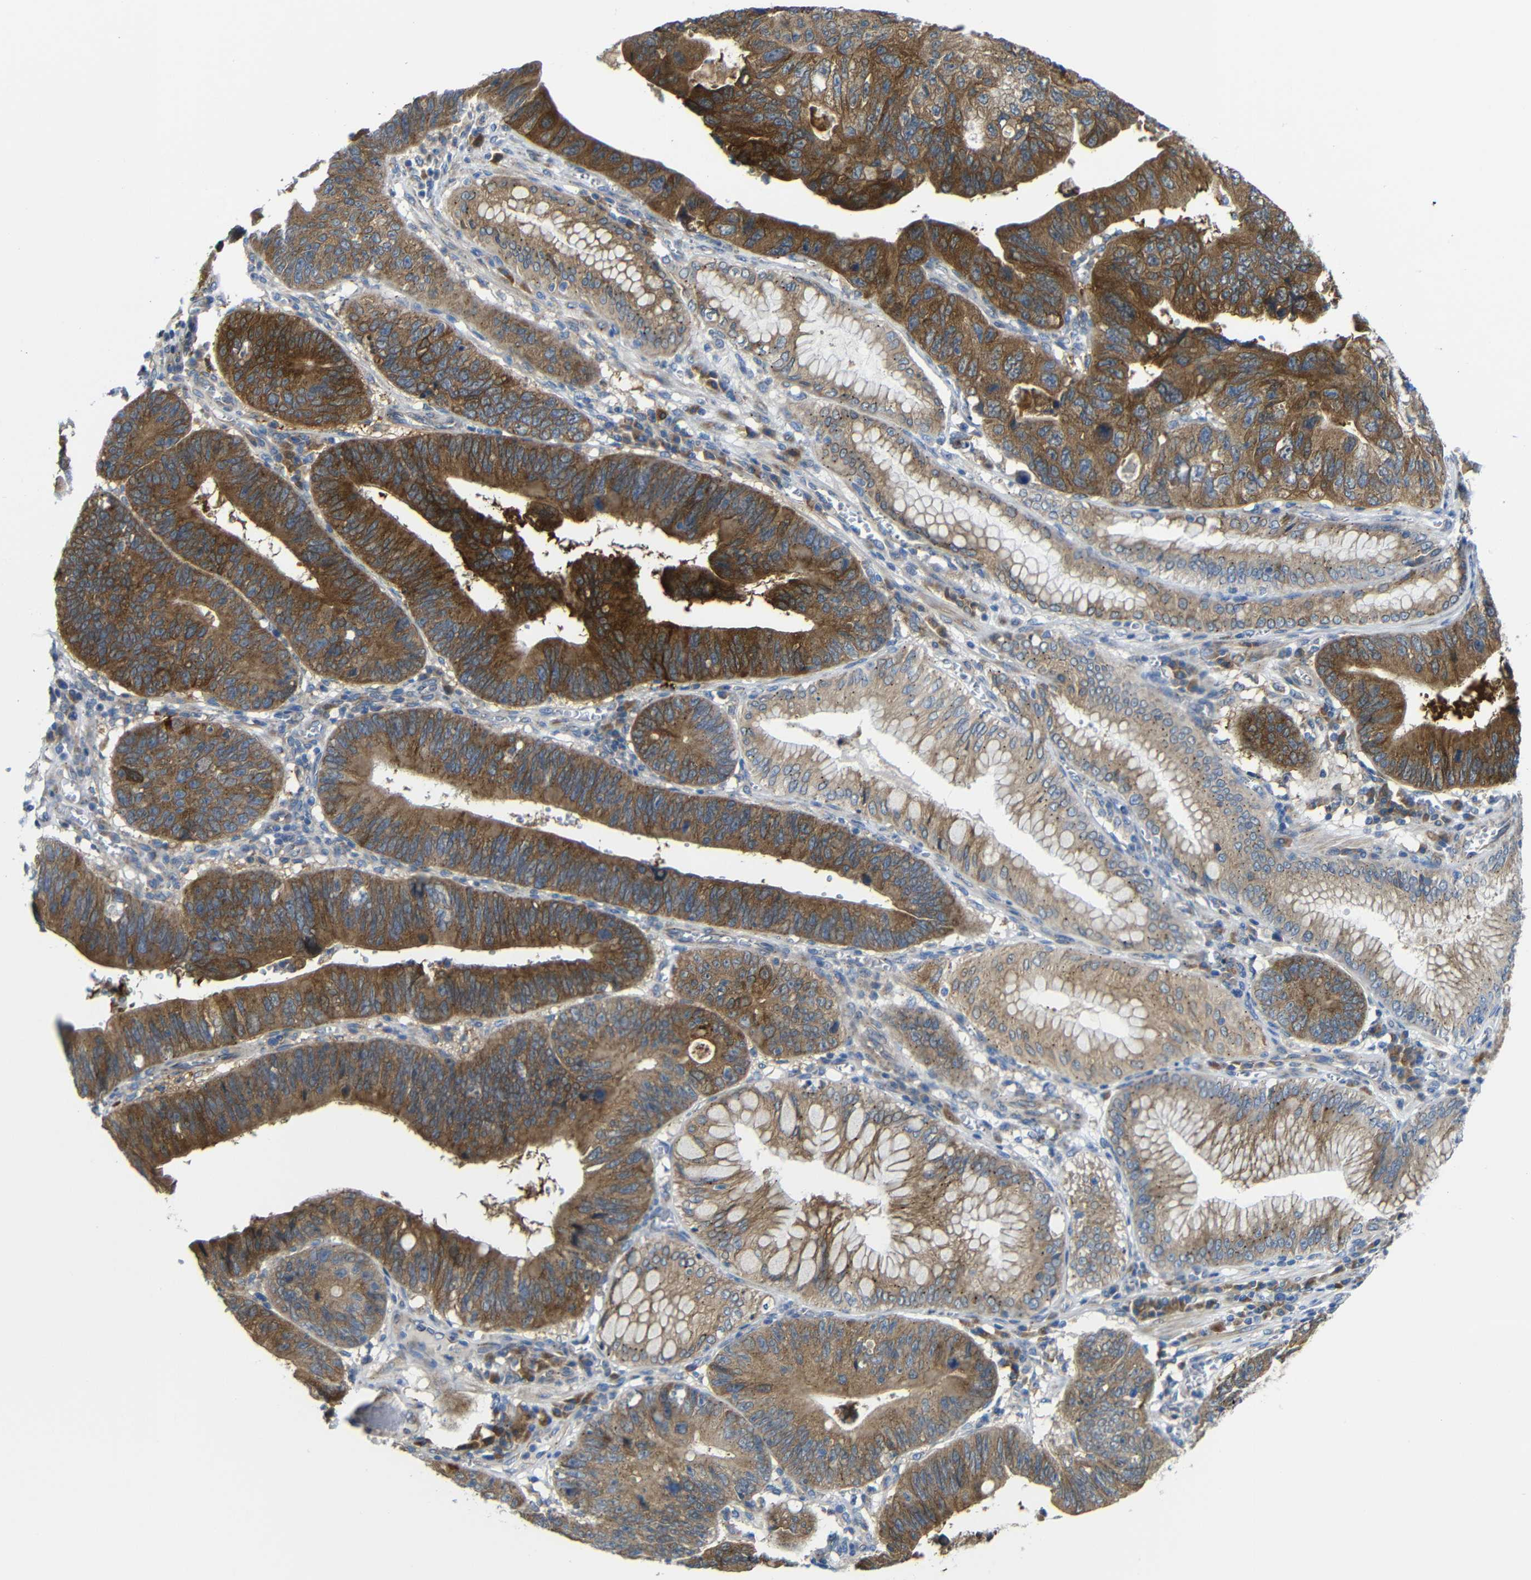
{"staining": {"intensity": "strong", "quantity": ">75%", "location": "cytoplasmic/membranous"}, "tissue": "stomach cancer", "cell_type": "Tumor cells", "image_type": "cancer", "snomed": [{"axis": "morphology", "description": "Adenocarcinoma, NOS"}, {"axis": "topography", "description": "Stomach"}], "caption": "Stomach cancer stained with DAB (3,3'-diaminobenzidine) IHC reveals high levels of strong cytoplasmic/membranous expression in approximately >75% of tumor cells. The staining is performed using DAB (3,3'-diaminobenzidine) brown chromogen to label protein expression. The nuclei are counter-stained blue using hematoxylin.", "gene": "DDRGK1", "patient": {"sex": "male", "age": 59}}